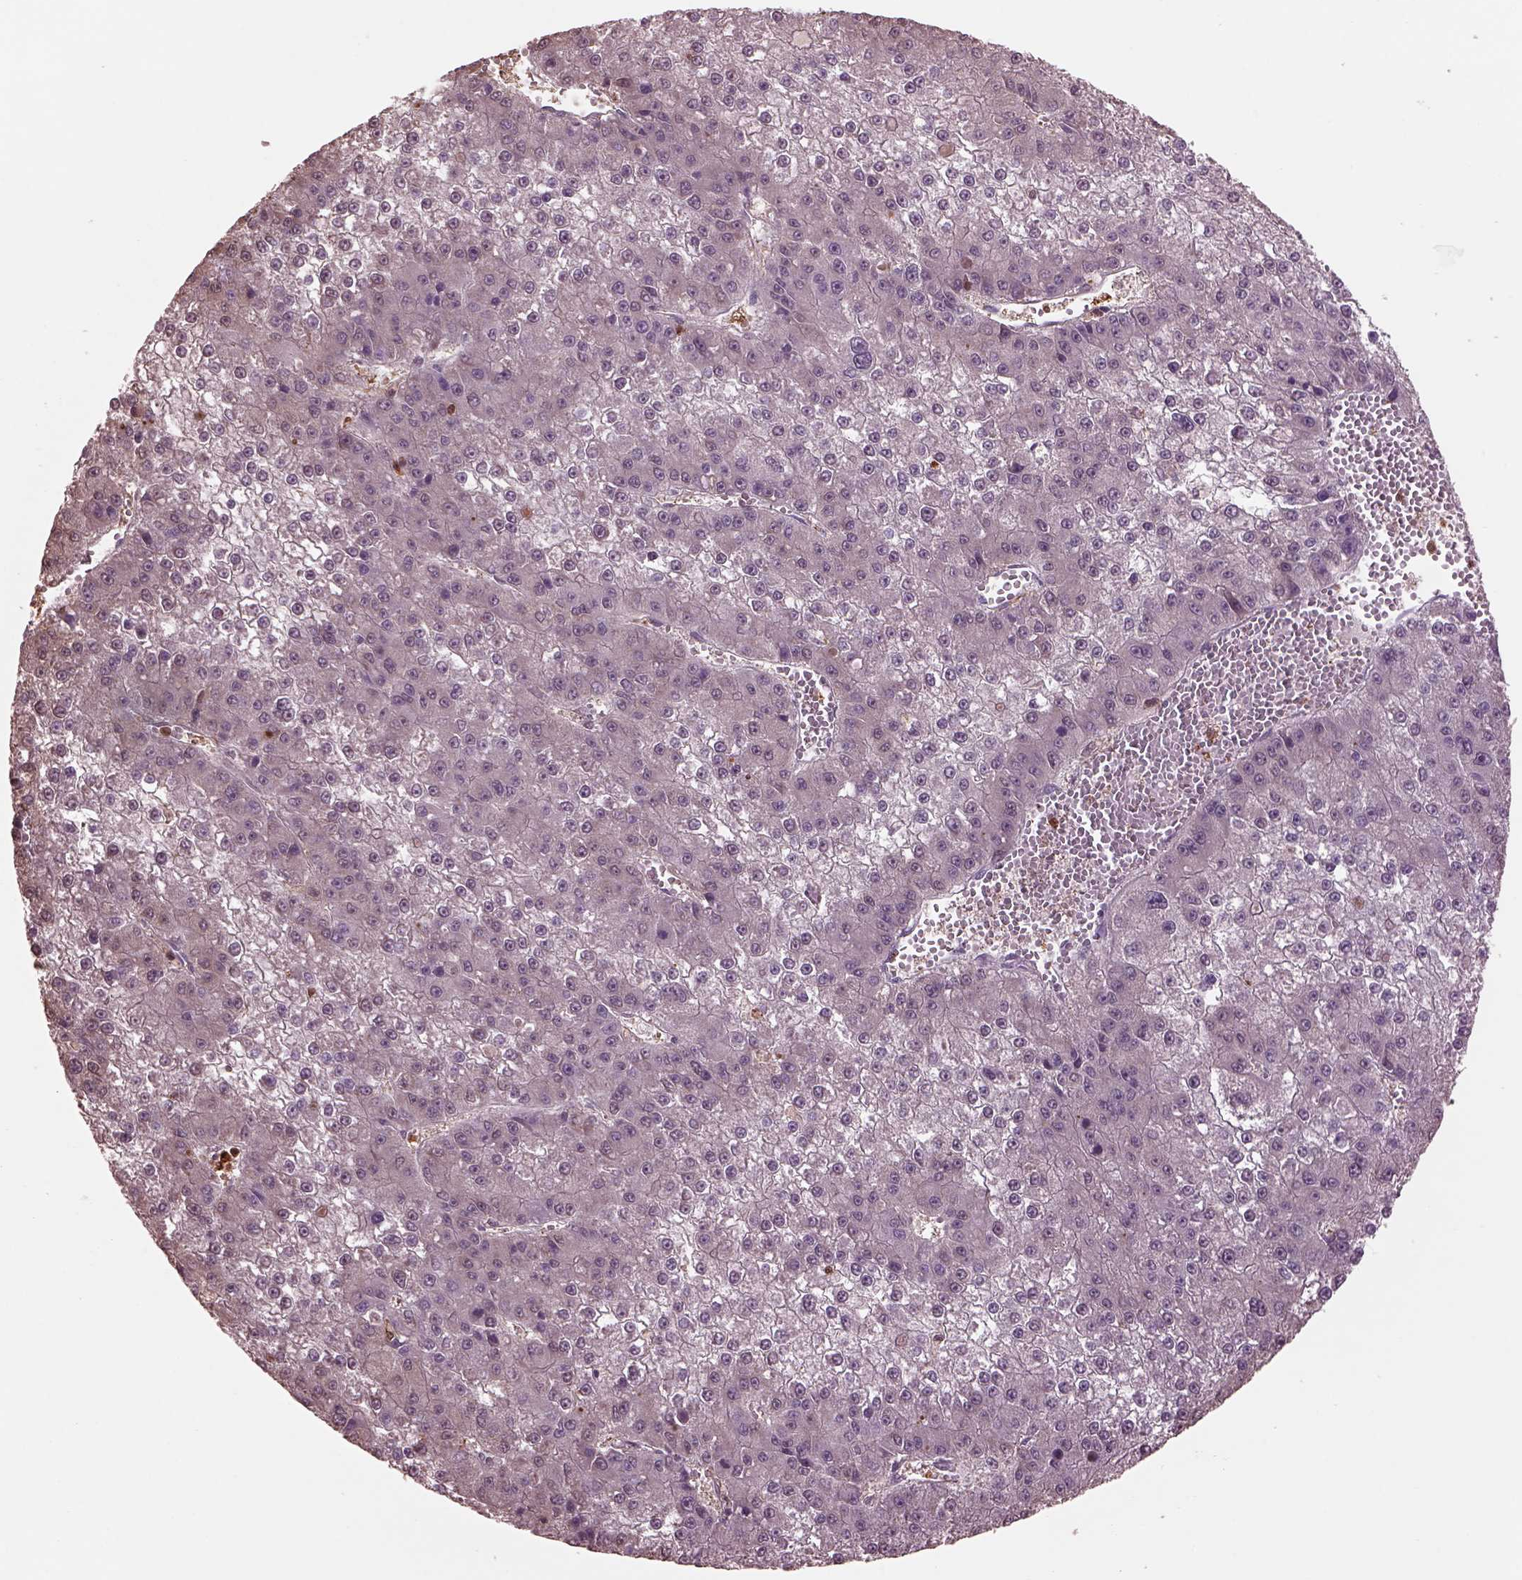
{"staining": {"intensity": "negative", "quantity": "none", "location": "none"}, "tissue": "liver cancer", "cell_type": "Tumor cells", "image_type": "cancer", "snomed": [{"axis": "morphology", "description": "Carcinoma, Hepatocellular, NOS"}, {"axis": "topography", "description": "Liver"}], "caption": "IHC of liver cancer demonstrates no staining in tumor cells.", "gene": "IL31RA", "patient": {"sex": "female", "age": 73}}